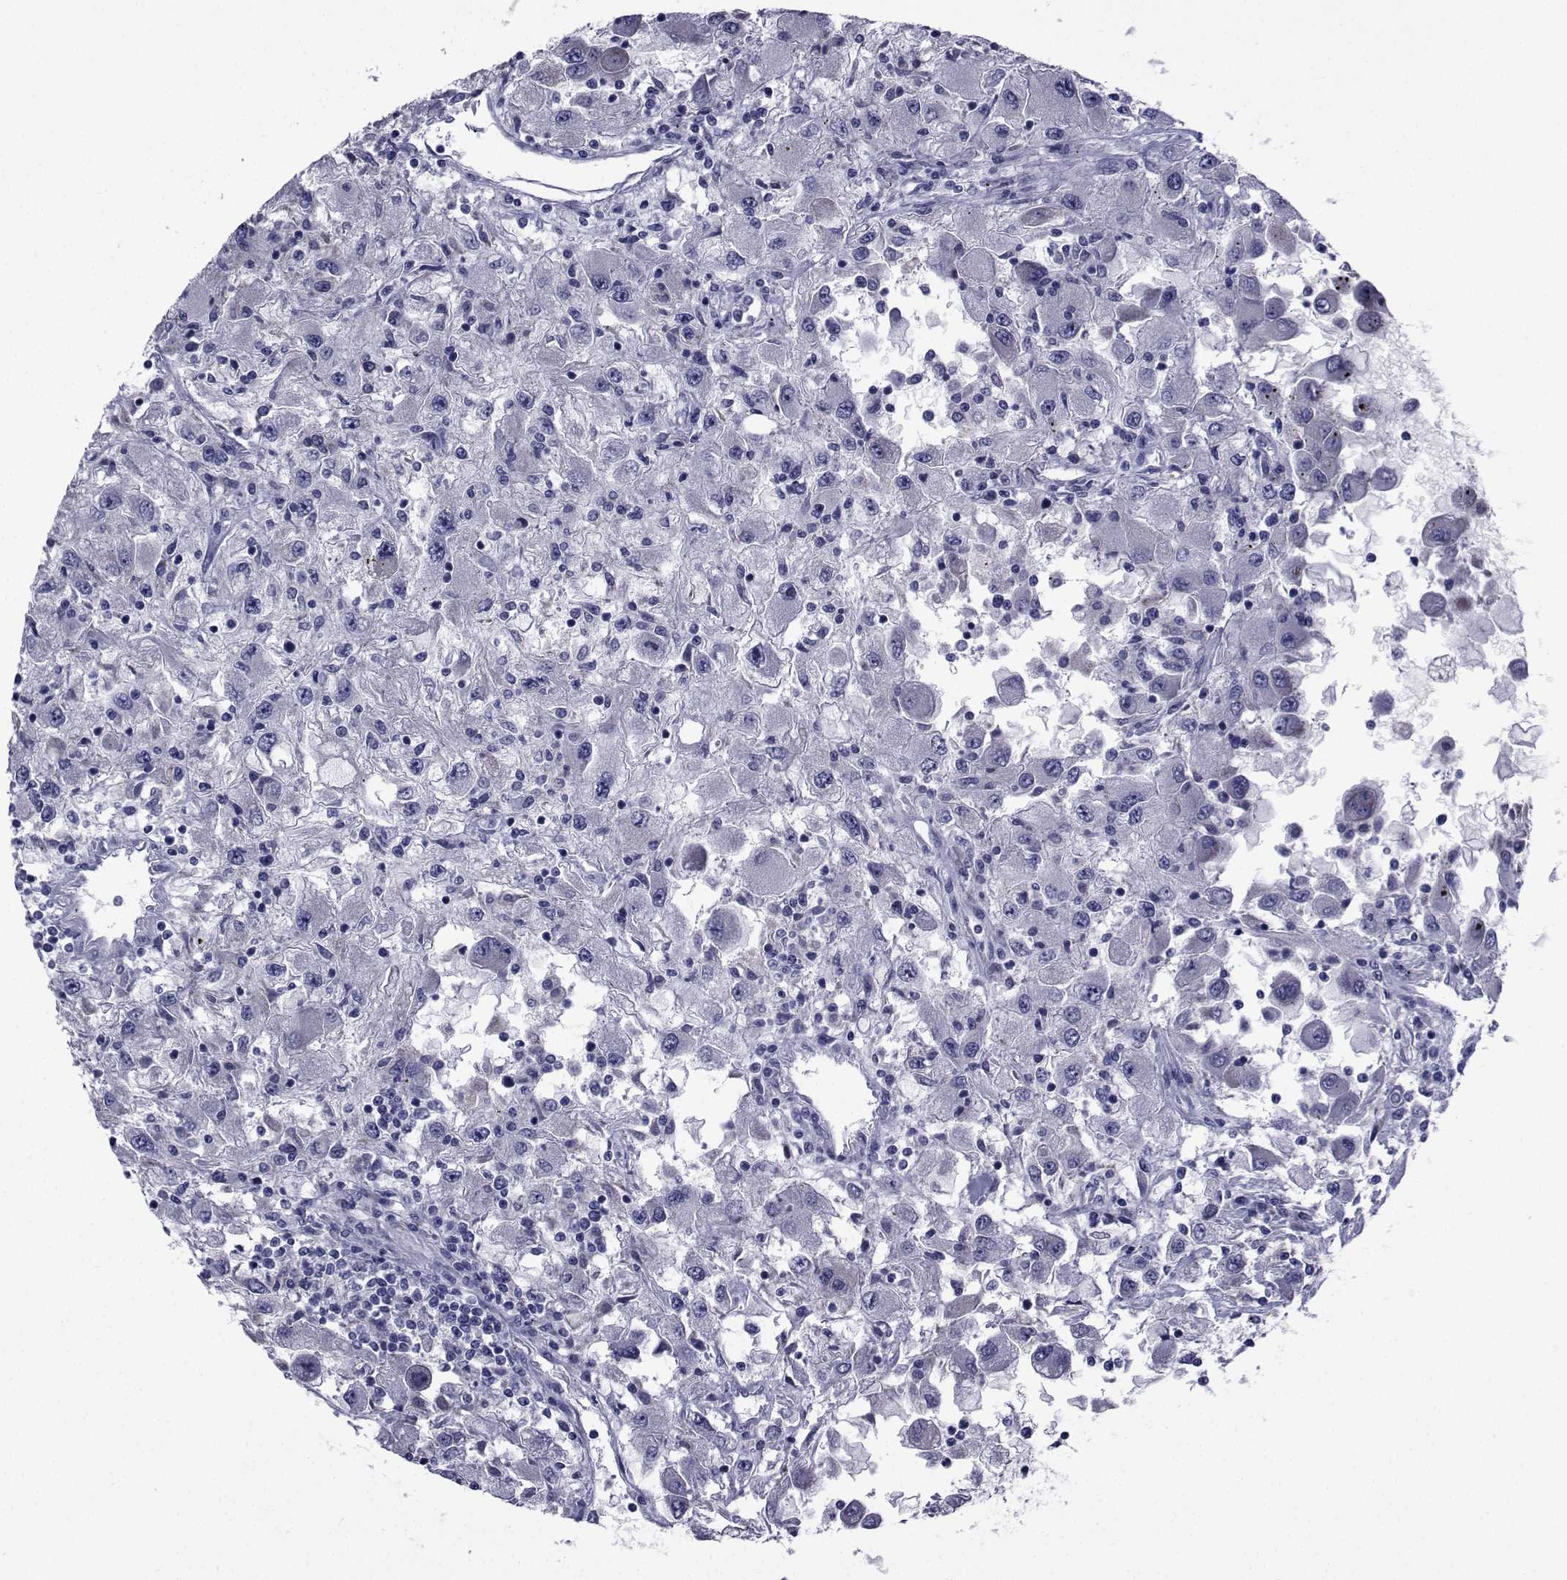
{"staining": {"intensity": "negative", "quantity": "none", "location": "none"}, "tissue": "renal cancer", "cell_type": "Tumor cells", "image_type": "cancer", "snomed": [{"axis": "morphology", "description": "Adenocarcinoma, NOS"}, {"axis": "topography", "description": "Kidney"}], "caption": "Immunohistochemistry (IHC) photomicrograph of neoplastic tissue: adenocarcinoma (renal) stained with DAB shows no significant protein positivity in tumor cells. (DAB immunohistochemistry visualized using brightfield microscopy, high magnification).", "gene": "ROPN1", "patient": {"sex": "female", "age": 67}}